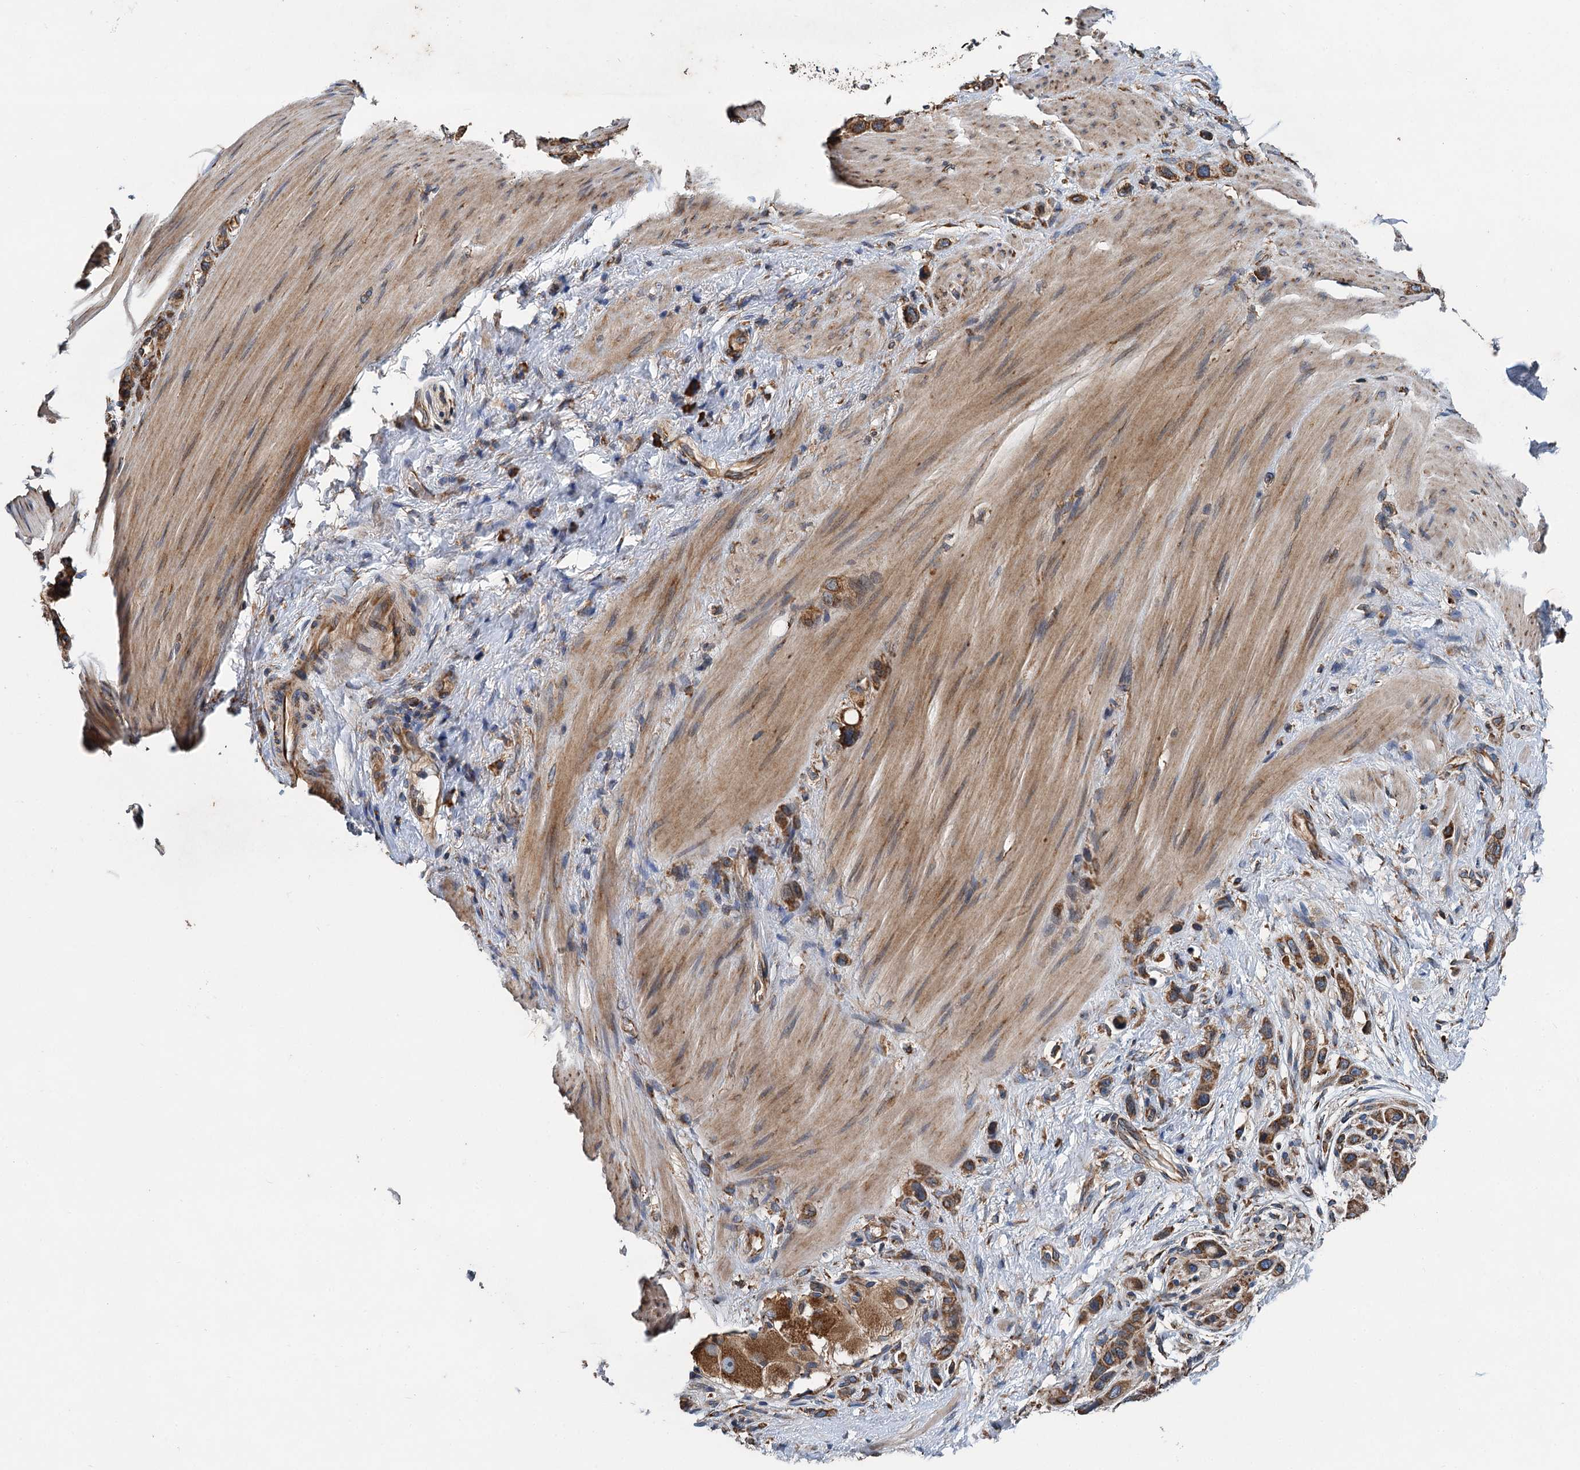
{"staining": {"intensity": "moderate", "quantity": ">75%", "location": "cytoplasmic/membranous"}, "tissue": "stomach cancer", "cell_type": "Tumor cells", "image_type": "cancer", "snomed": [{"axis": "morphology", "description": "Adenocarcinoma, NOS"}, {"axis": "morphology", "description": "Adenocarcinoma, High grade"}, {"axis": "topography", "description": "Stomach, upper"}, {"axis": "topography", "description": "Stomach, lower"}], "caption": "High-magnification brightfield microscopy of adenocarcinoma (high-grade) (stomach) stained with DAB (3,3'-diaminobenzidine) (brown) and counterstained with hematoxylin (blue). tumor cells exhibit moderate cytoplasmic/membranous staining is present in about>75% of cells.", "gene": "LINS1", "patient": {"sex": "female", "age": 65}}